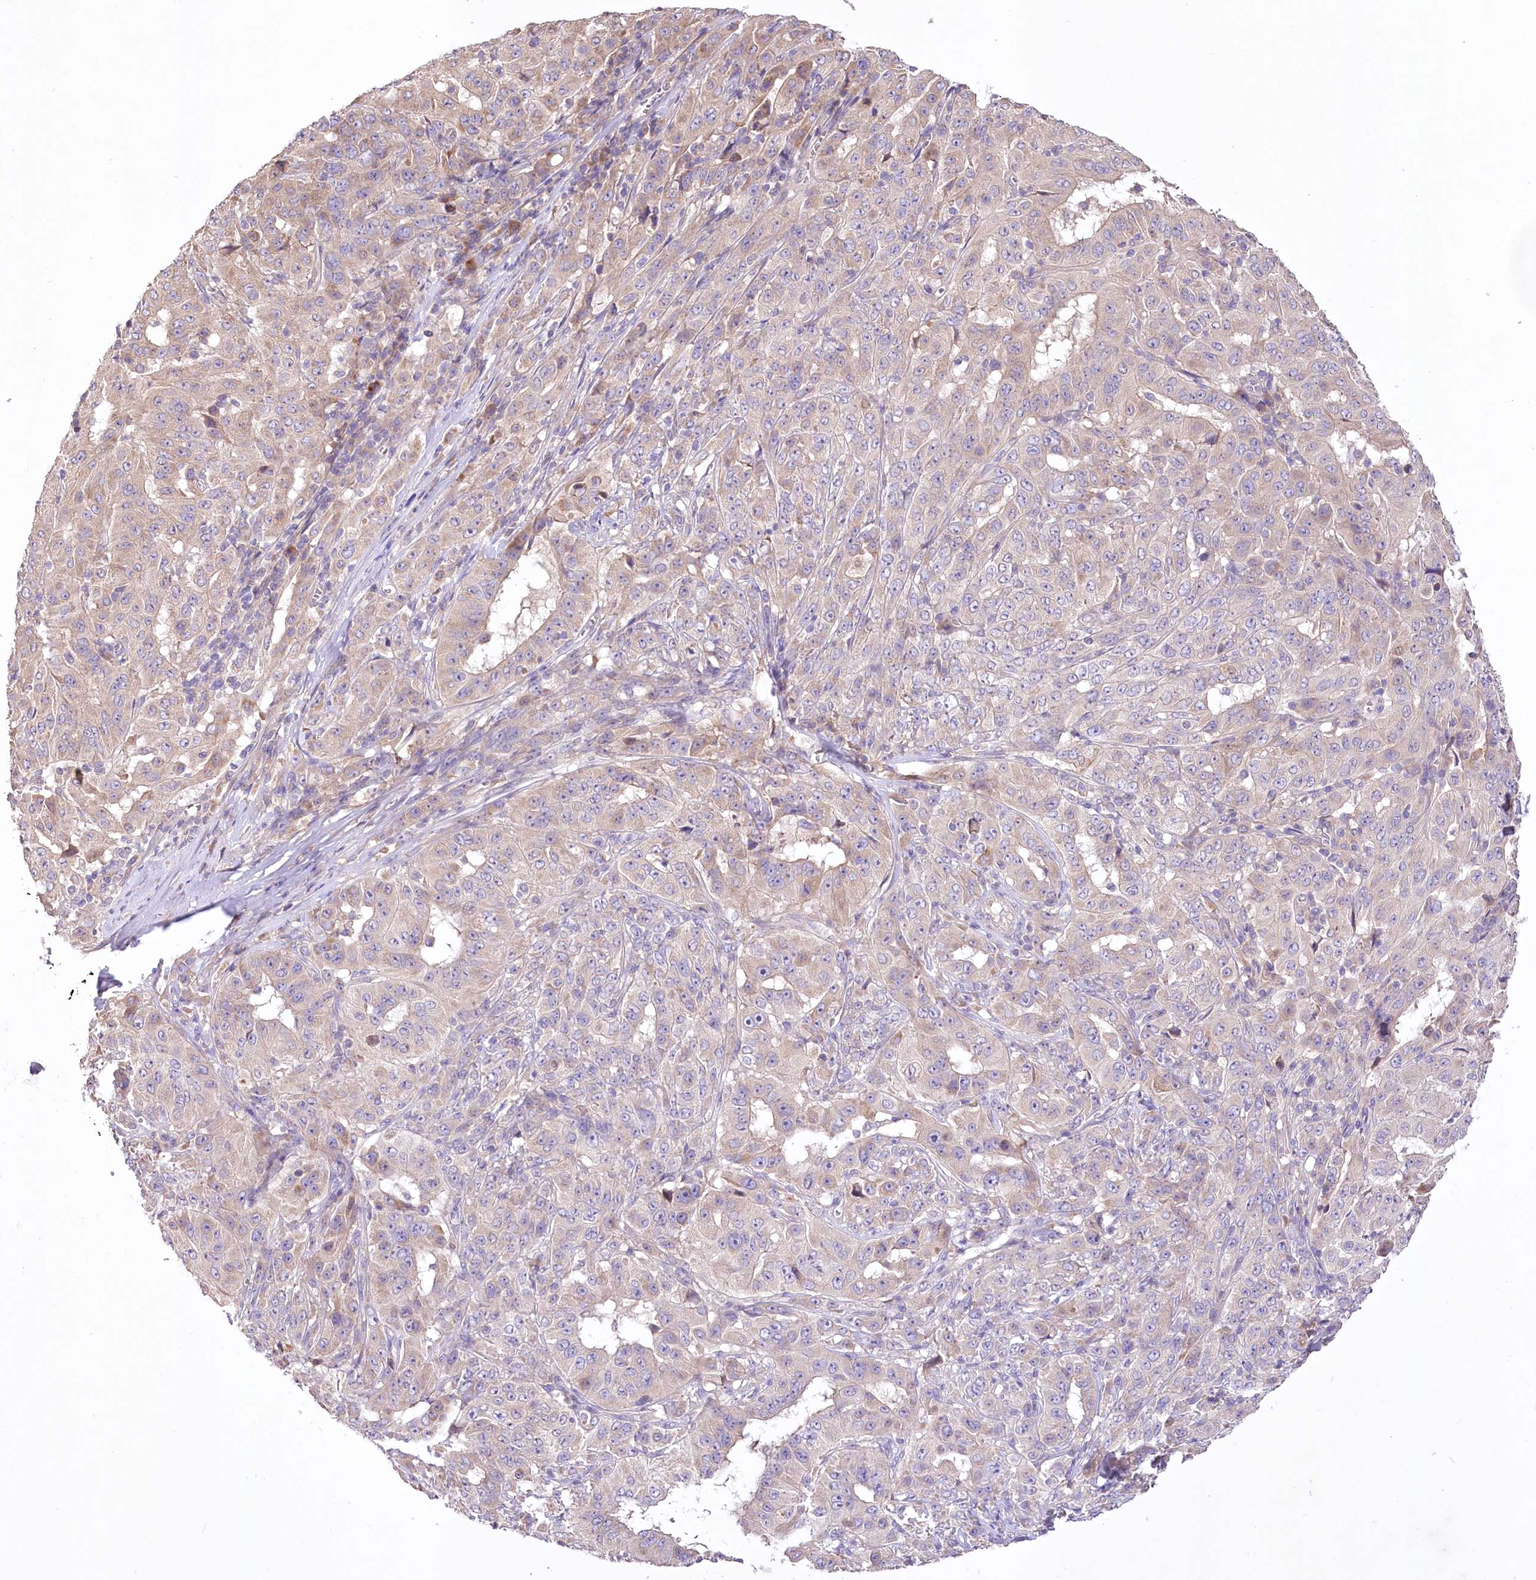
{"staining": {"intensity": "negative", "quantity": "none", "location": "none"}, "tissue": "pancreatic cancer", "cell_type": "Tumor cells", "image_type": "cancer", "snomed": [{"axis": "morphology", "description": "Adenocarcinoma, NOS"}, {"axis": "topography", "description": "Pancreas"}], "caption": "DAB (3,3'-diaminobenzidine) immunohistochemical staining of human pancreatic adenocarcinoma displays no significant staining in tumor cells.", "gene": "PBLD", "patient": {"sex": "male", "age": 63}}